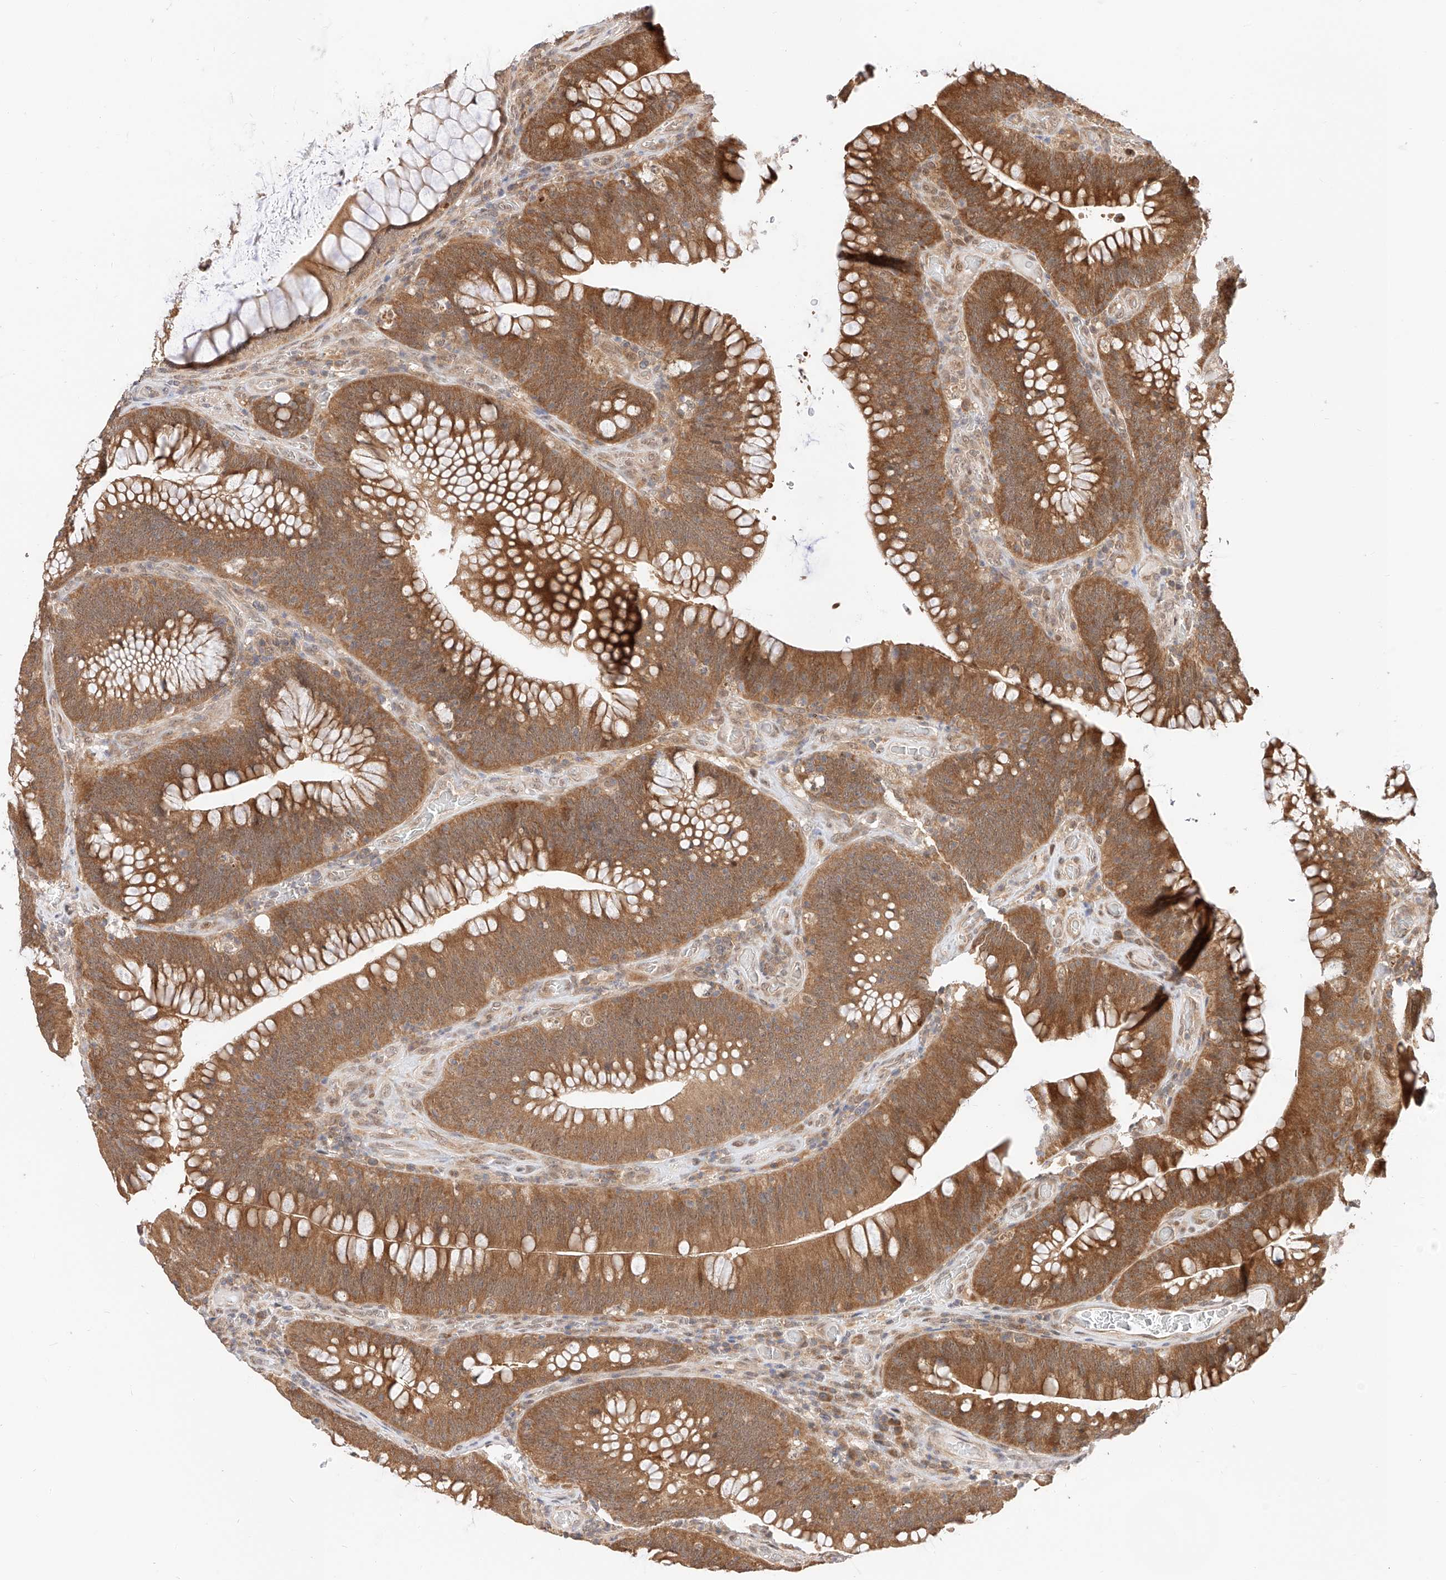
{"staining": {"intensity": "moderate", "quantity": ">75%", "location": "cytoplasmic/membranous"}, "tissue": "colorectal cancer", "cell_type": "Tumor cells", "image_type": "cancer", "snomed": [{"axis": "morphology", "description": "Normal tissue, NOS"}, {"axis": "topography", "description": "Colon"}], "caption": "Protein expression by immunohistochemistry (IHC) exhibits moderate cytoplasmic/membranous staining in about >75% of tumor cells in colorectal cancer. Immunohistochemistry (ihc) stains the protein in brown and the nuclei are stained blue.", "gene": "EIF4H", "patient": {"sex": "female", "age": 82}}